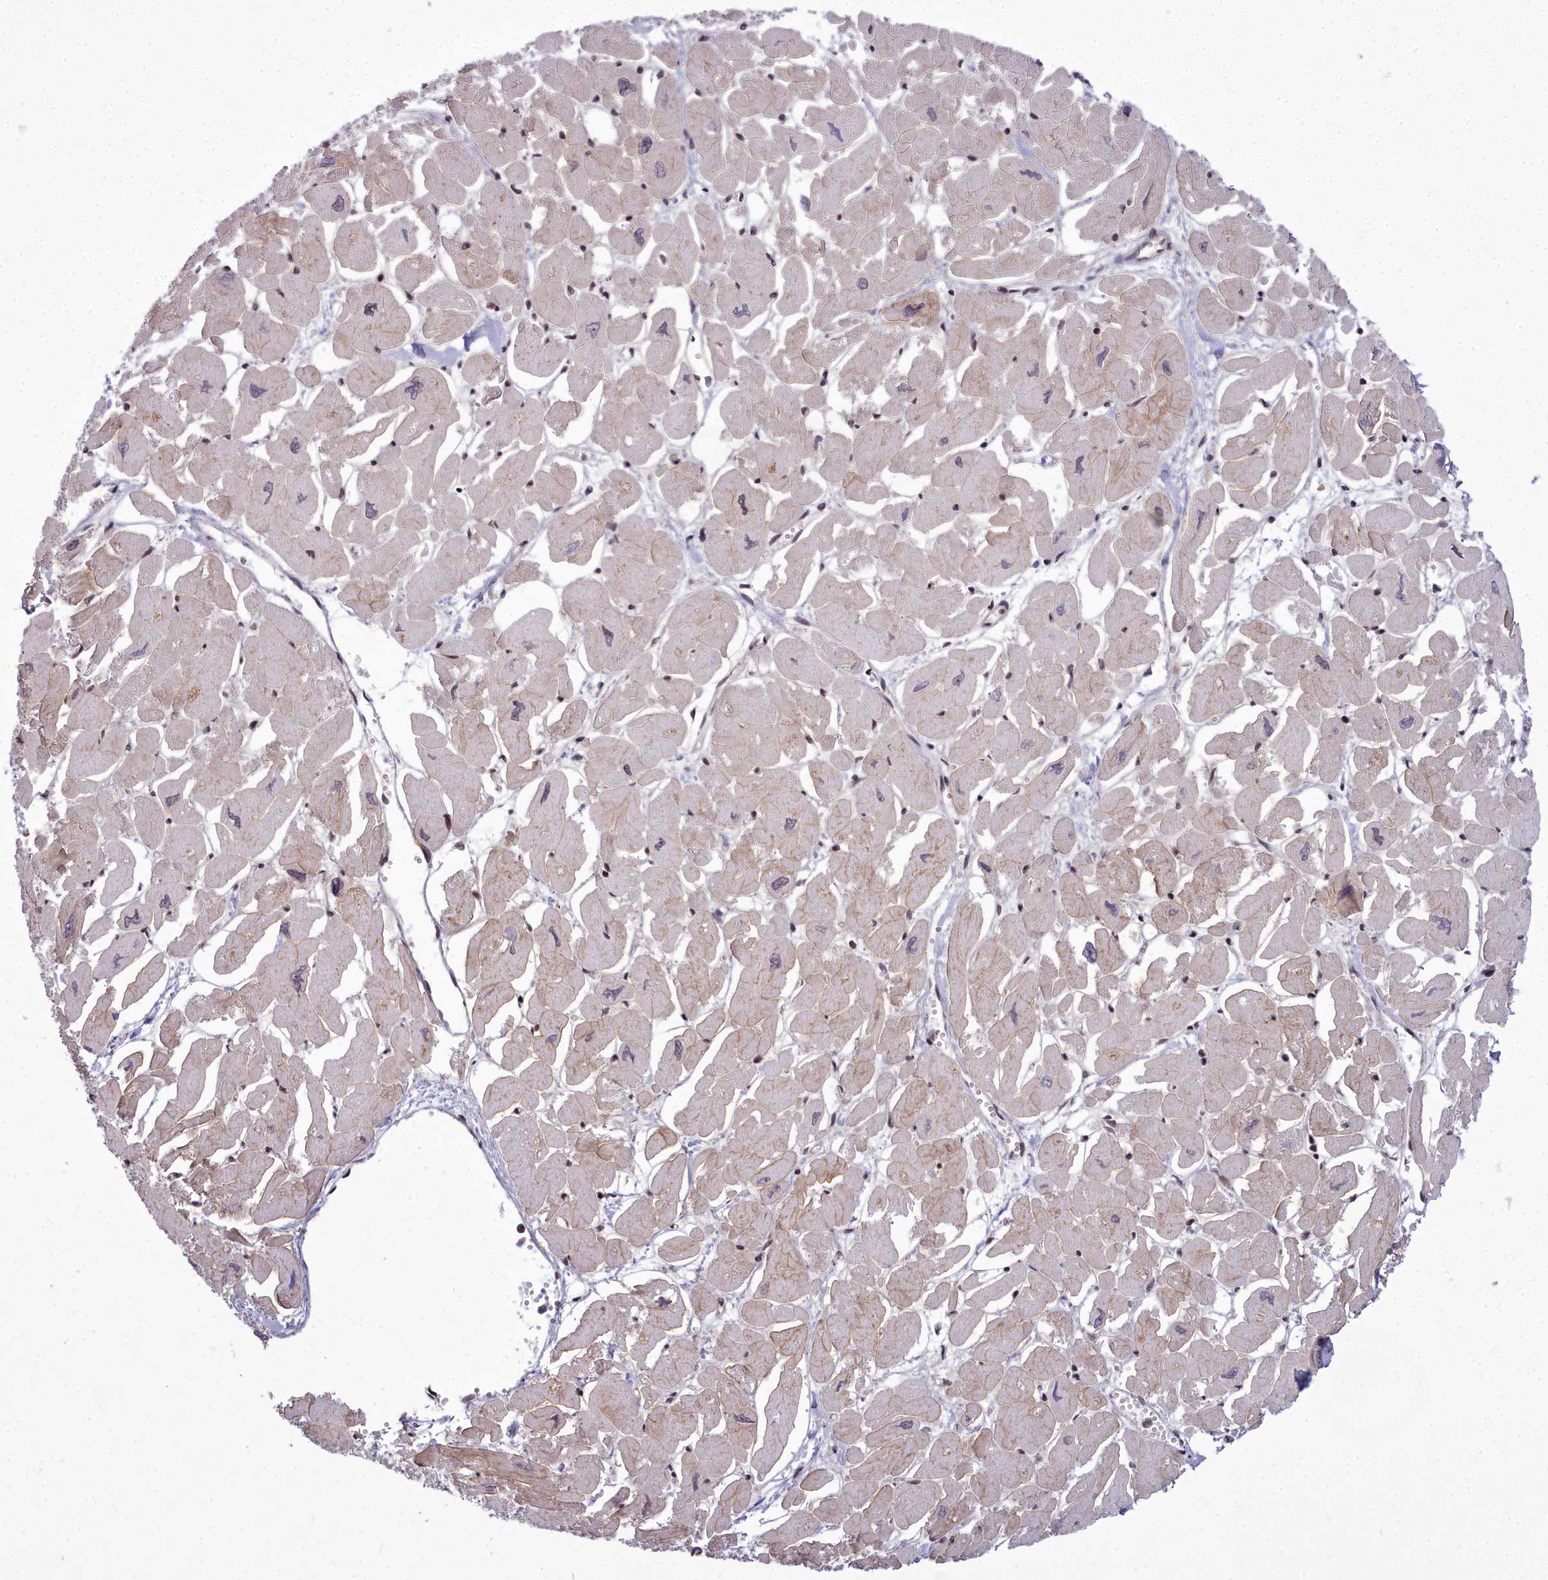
{"staining": {"intensity": "moderate", "quantity": "<25%", "location": "cytoplasmic/membranous,nuclear"}, "tissue": "heart muscle", "cell_type": "Cardiomyocytes", "image_type": "normal", "snomed": [{"axis": "morphology", "description": "Normal tissue, NOS"}, {"axis": "topography", "description": "Heart"}], "caption": "Cardiomyocytes show low levels of moderate cytoplasmic/membranous,nuclear expression in approximately <25% of cells in benign heart muscle.", "gene": "GMEB1", "patient": {"sex": "male", "age": 54}}